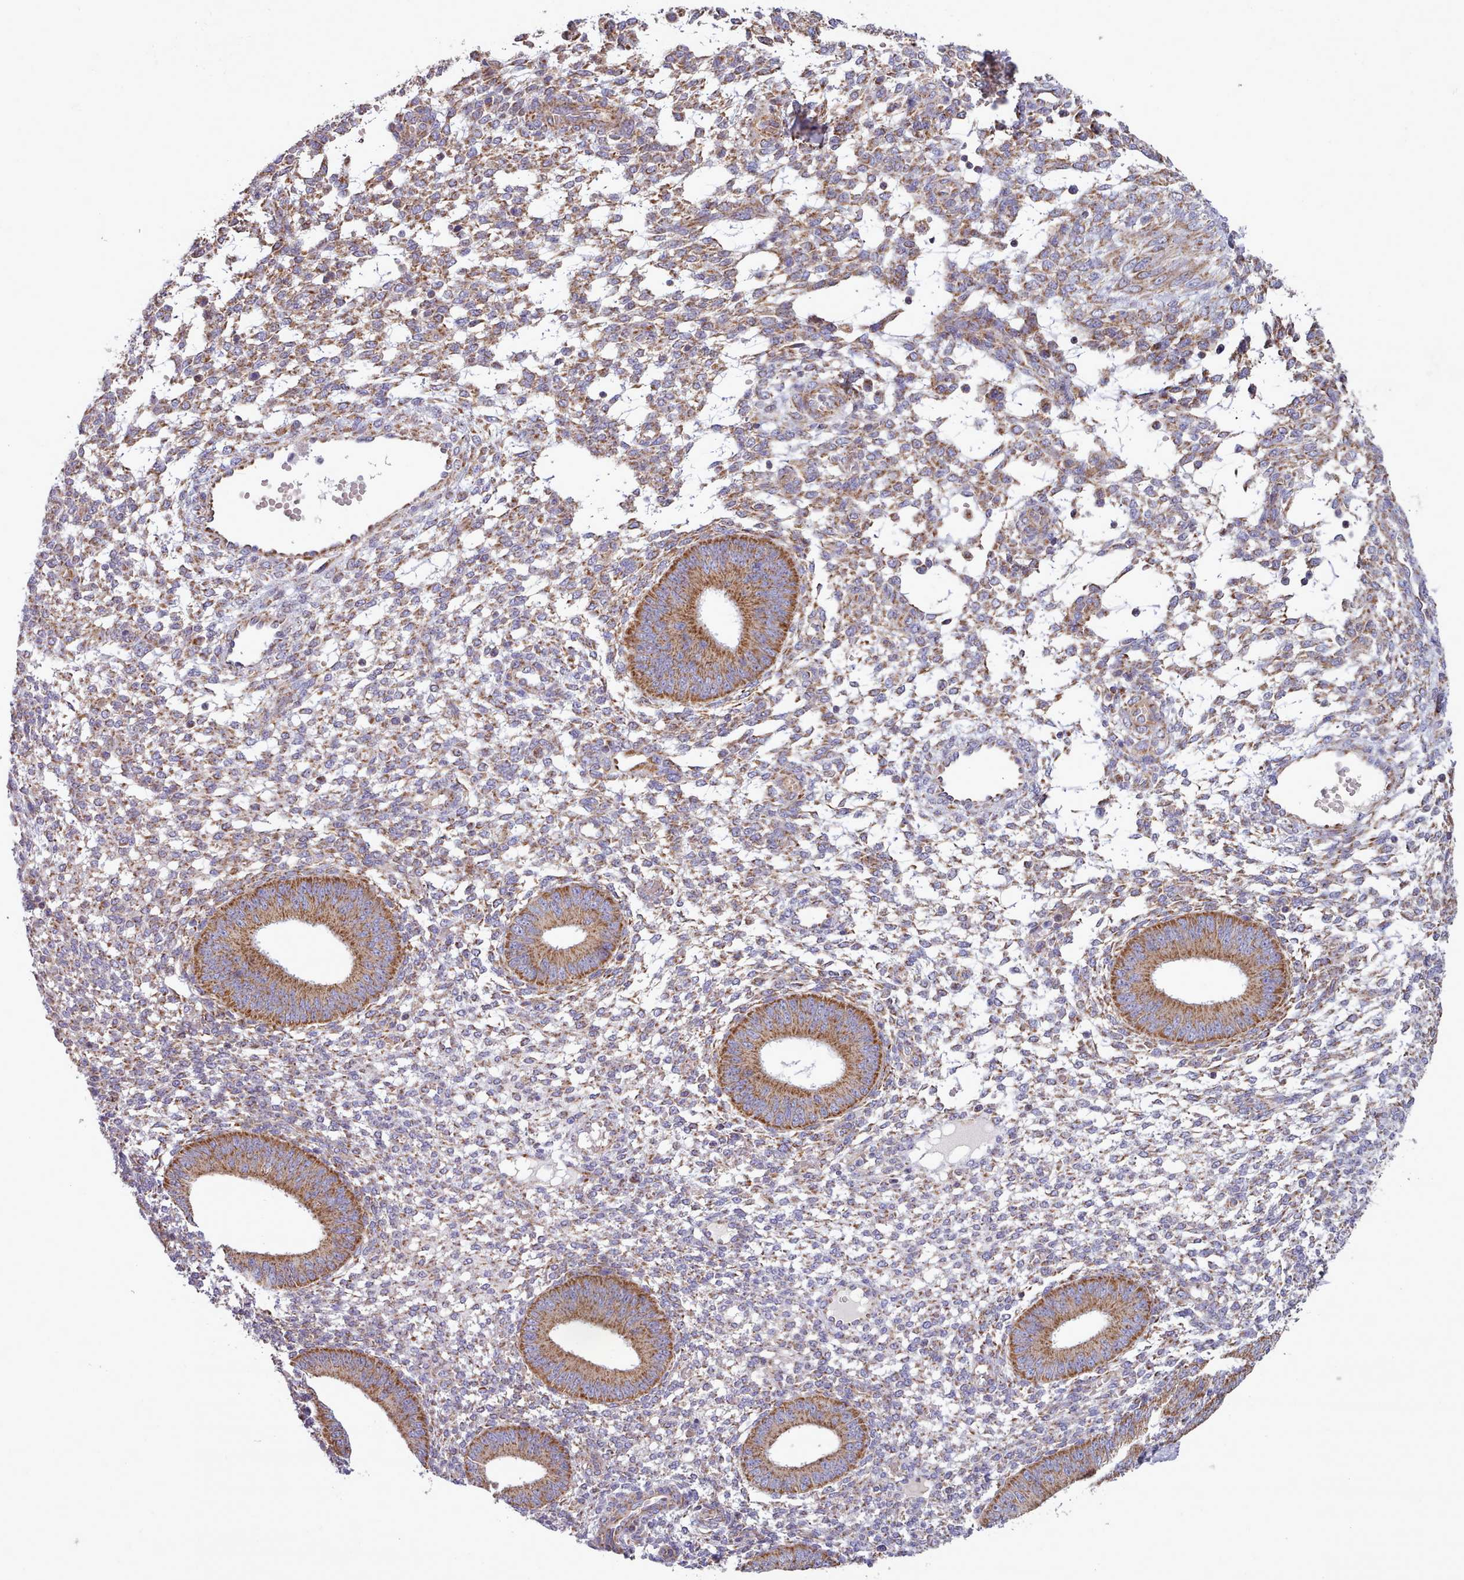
{"staining": {"intensity": "moderate", "quantity": "25%-75%", "location": "cytoplasmic/membranous"}, "tissue": "endometrium", "cell_type": "Cells in endometrial stroma", "image_type": "normal", "snomed": [{"axis": "morphology", "description": "Normal tissue, NOS"}, {"axis": "topography", "description": "Endometrium"}], "caption": "High-magnification brightfield microscopy of normal endometrium stained with DAB (brown) and counterstained with hematoxylin (blue). cells in endometrial stroma exhibit moderate cytoplasmic/membranous expression is seen in approximately25%-75% of cells. The protein is shown in brown color, while the nuclei are stained blue.", "gene": "SRP54", "patient": {"sex": "female", "age": 49}}